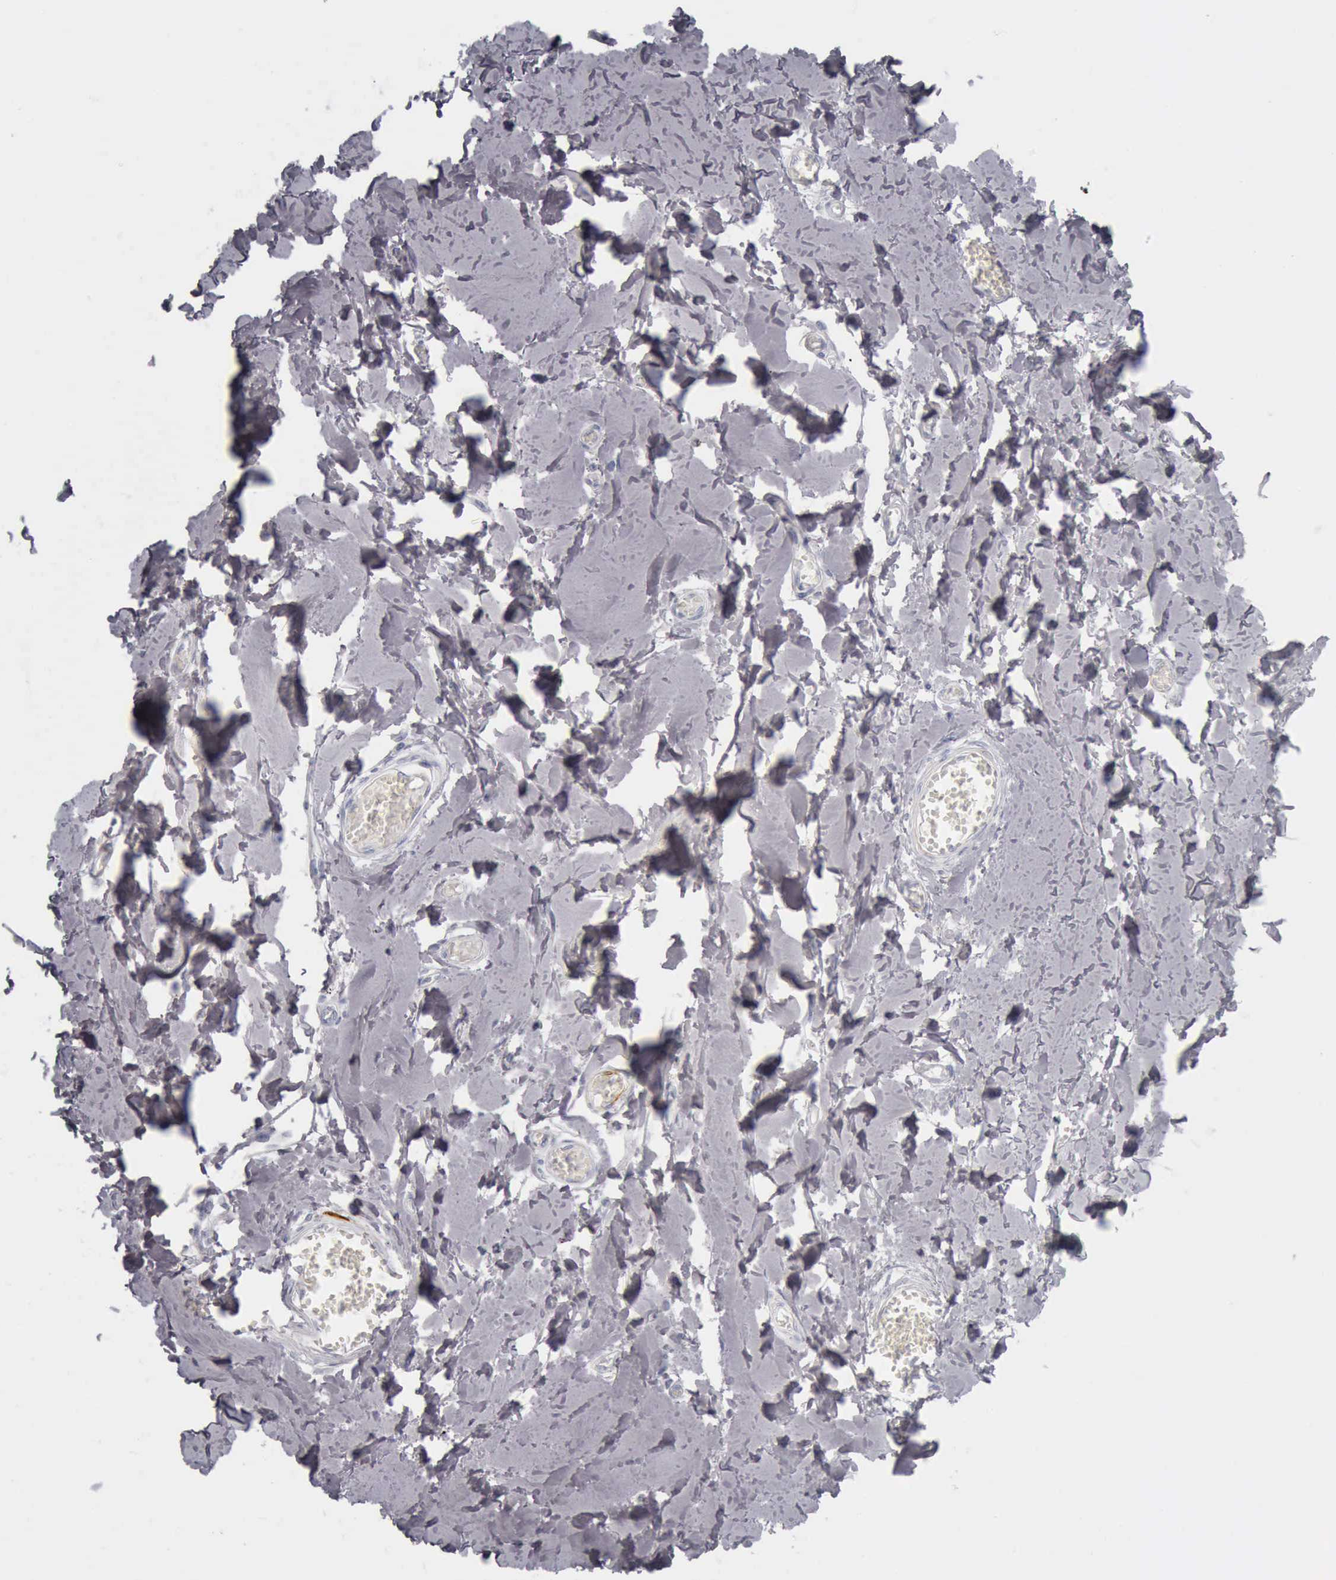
{"staining": {"intensity": "negative", "quantity": "none", "location": "none"}, "tissue": "adipose tissue", "cell_type": "Adipocytes", "image_type": "normal", "snomed": [{"axis": "morphology", "description": "Normal tissue, NOS"}, {"axis": "morphology", "description": "Sarcoma, NOS"}, {"axis": "topography", "description": "Skin"}, {"axis": "topography", "description": "Soft tissue"}], "caption": "Immunohistochemistry photomicrograph of normal adipose tissue stained for a protein (brown), which displays no staining in adipocytes.", "gene": "CALD1", "patient": {"sex": "female", "age": 51}}